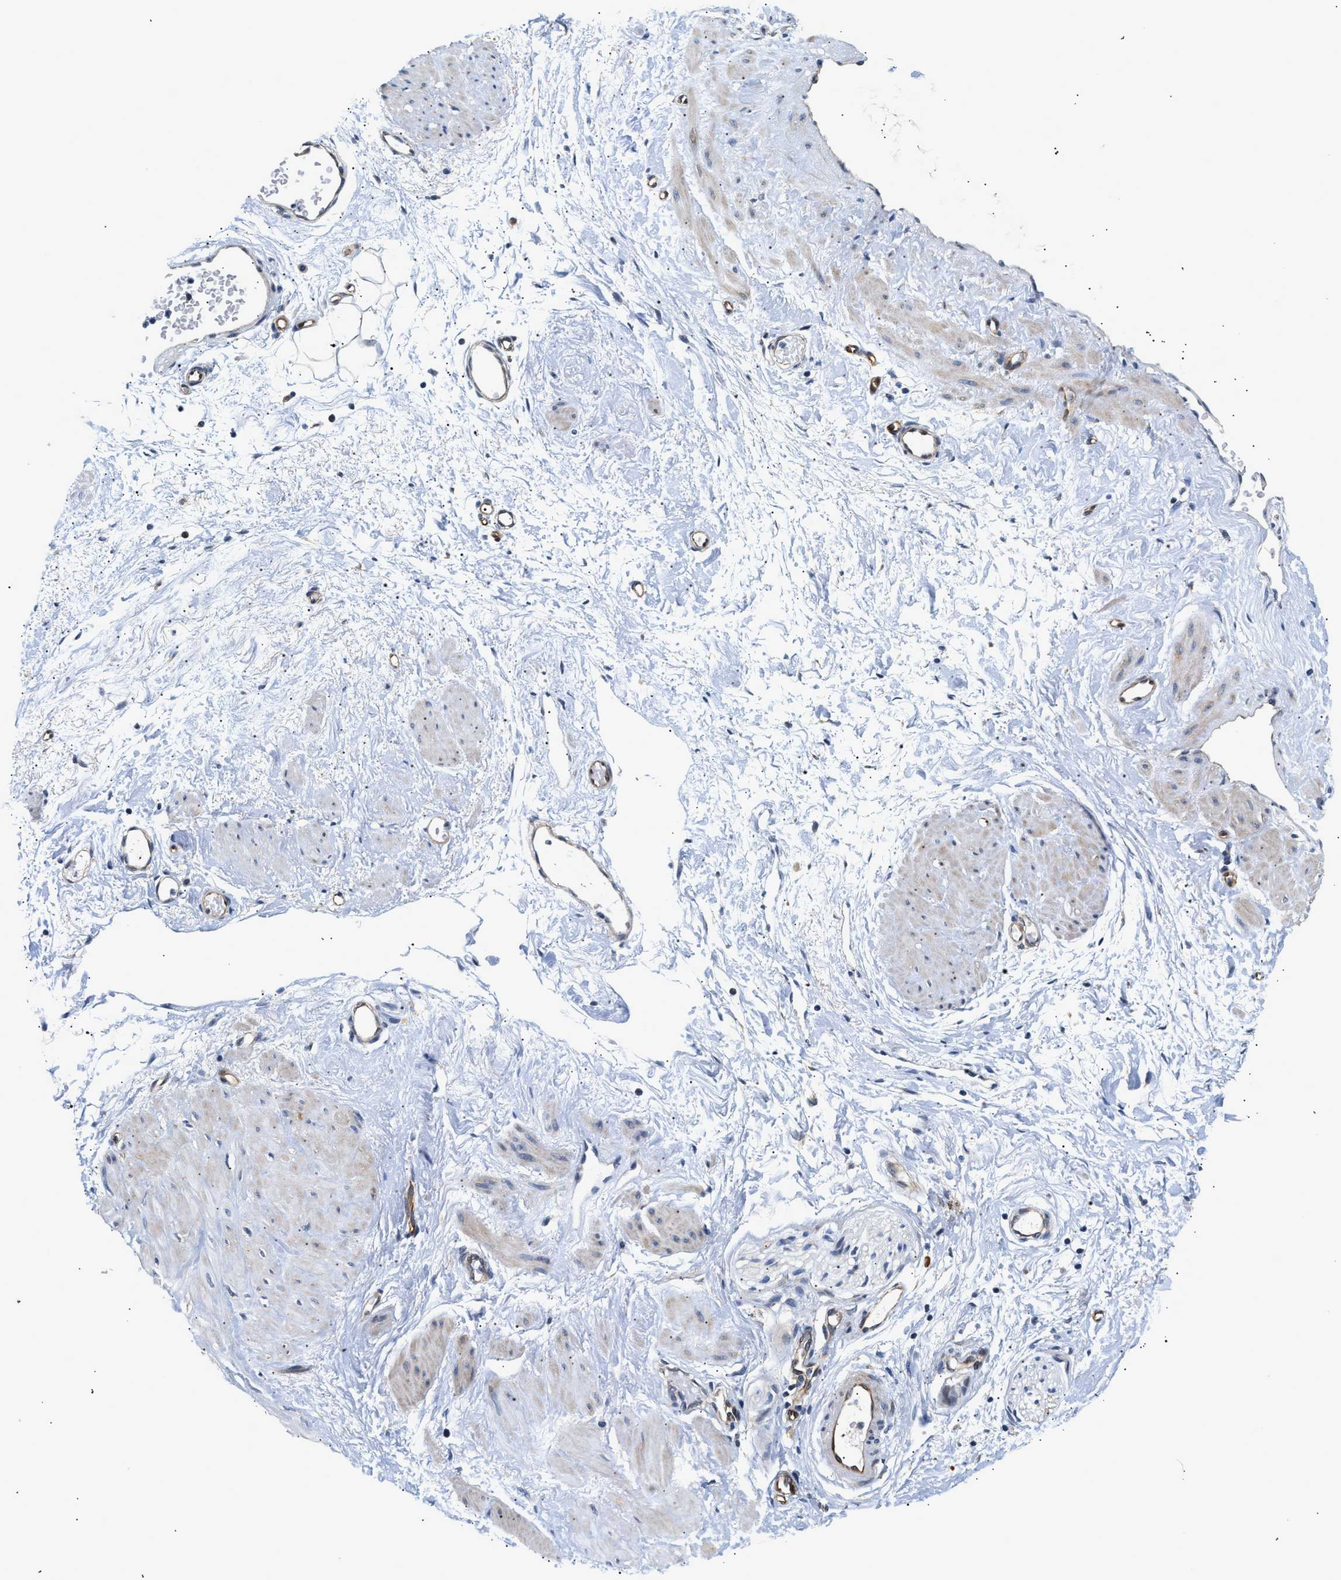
{"staining": {"intensity": "weak", "quantity": ">75%", "location": "cytoplasmic/membranous"}, "tissue": "adipose tissue", "cell_type": "Adipocytes", "image_type": "normal", "snomed": [{"axis": "morphology", "description": "Normal tissue, NOS"}, {"axis": "topography", "description": "Soft tissue"}], "caption": "Immunohistochemistry (IHC) photomicrograph of unremarkable adipose tissue stained for a protein (brown), which reveals low levels of weak cytoplasmic/membranous expression in about >75% of adipocytes.", "gene": "IFT74", "patient": {"sex": "male", "age": 72}}